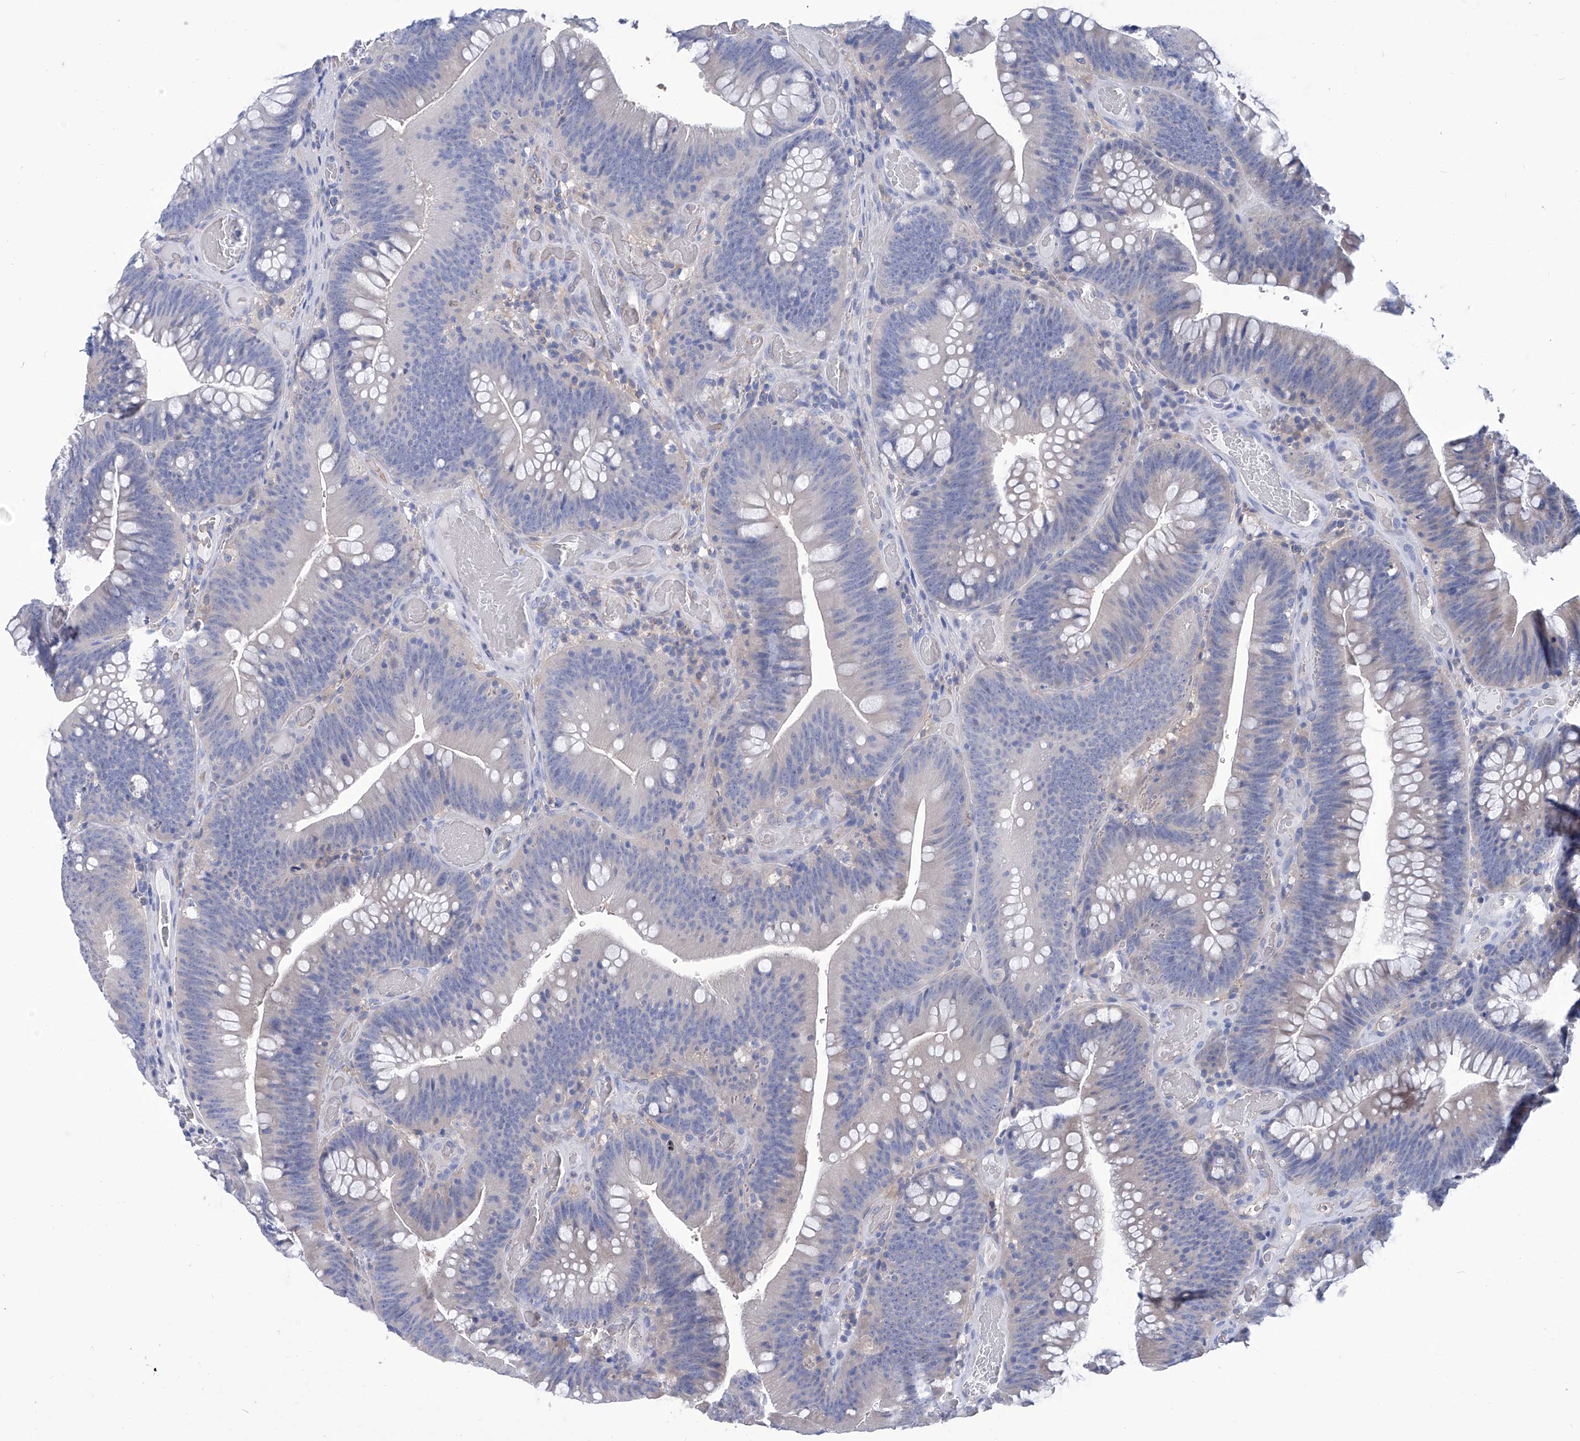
{"staining": {"intensity": "negative", "quantity": "none", "location": "none"}, "tissue": "colorectal cancer", "cell_type": "Tumor cells", "image_type": "cancer", "snomed": [{"axis": "morphology", "description": "Normal tissue, NOS"}, {"axis": "topography", "description": "Colon"}], "caption": "High magnification brightfield microscopy of colorectal cancer stained with DAB (brown) and counterstained with hematoxylin (blue): tumor cells show no significant staining. The staining is performed using DAB brown chromogen with nuclei counter-stained in using hematoxylin.", "gene": "SMS", "patient": {"sex": "female", "age": 82}}